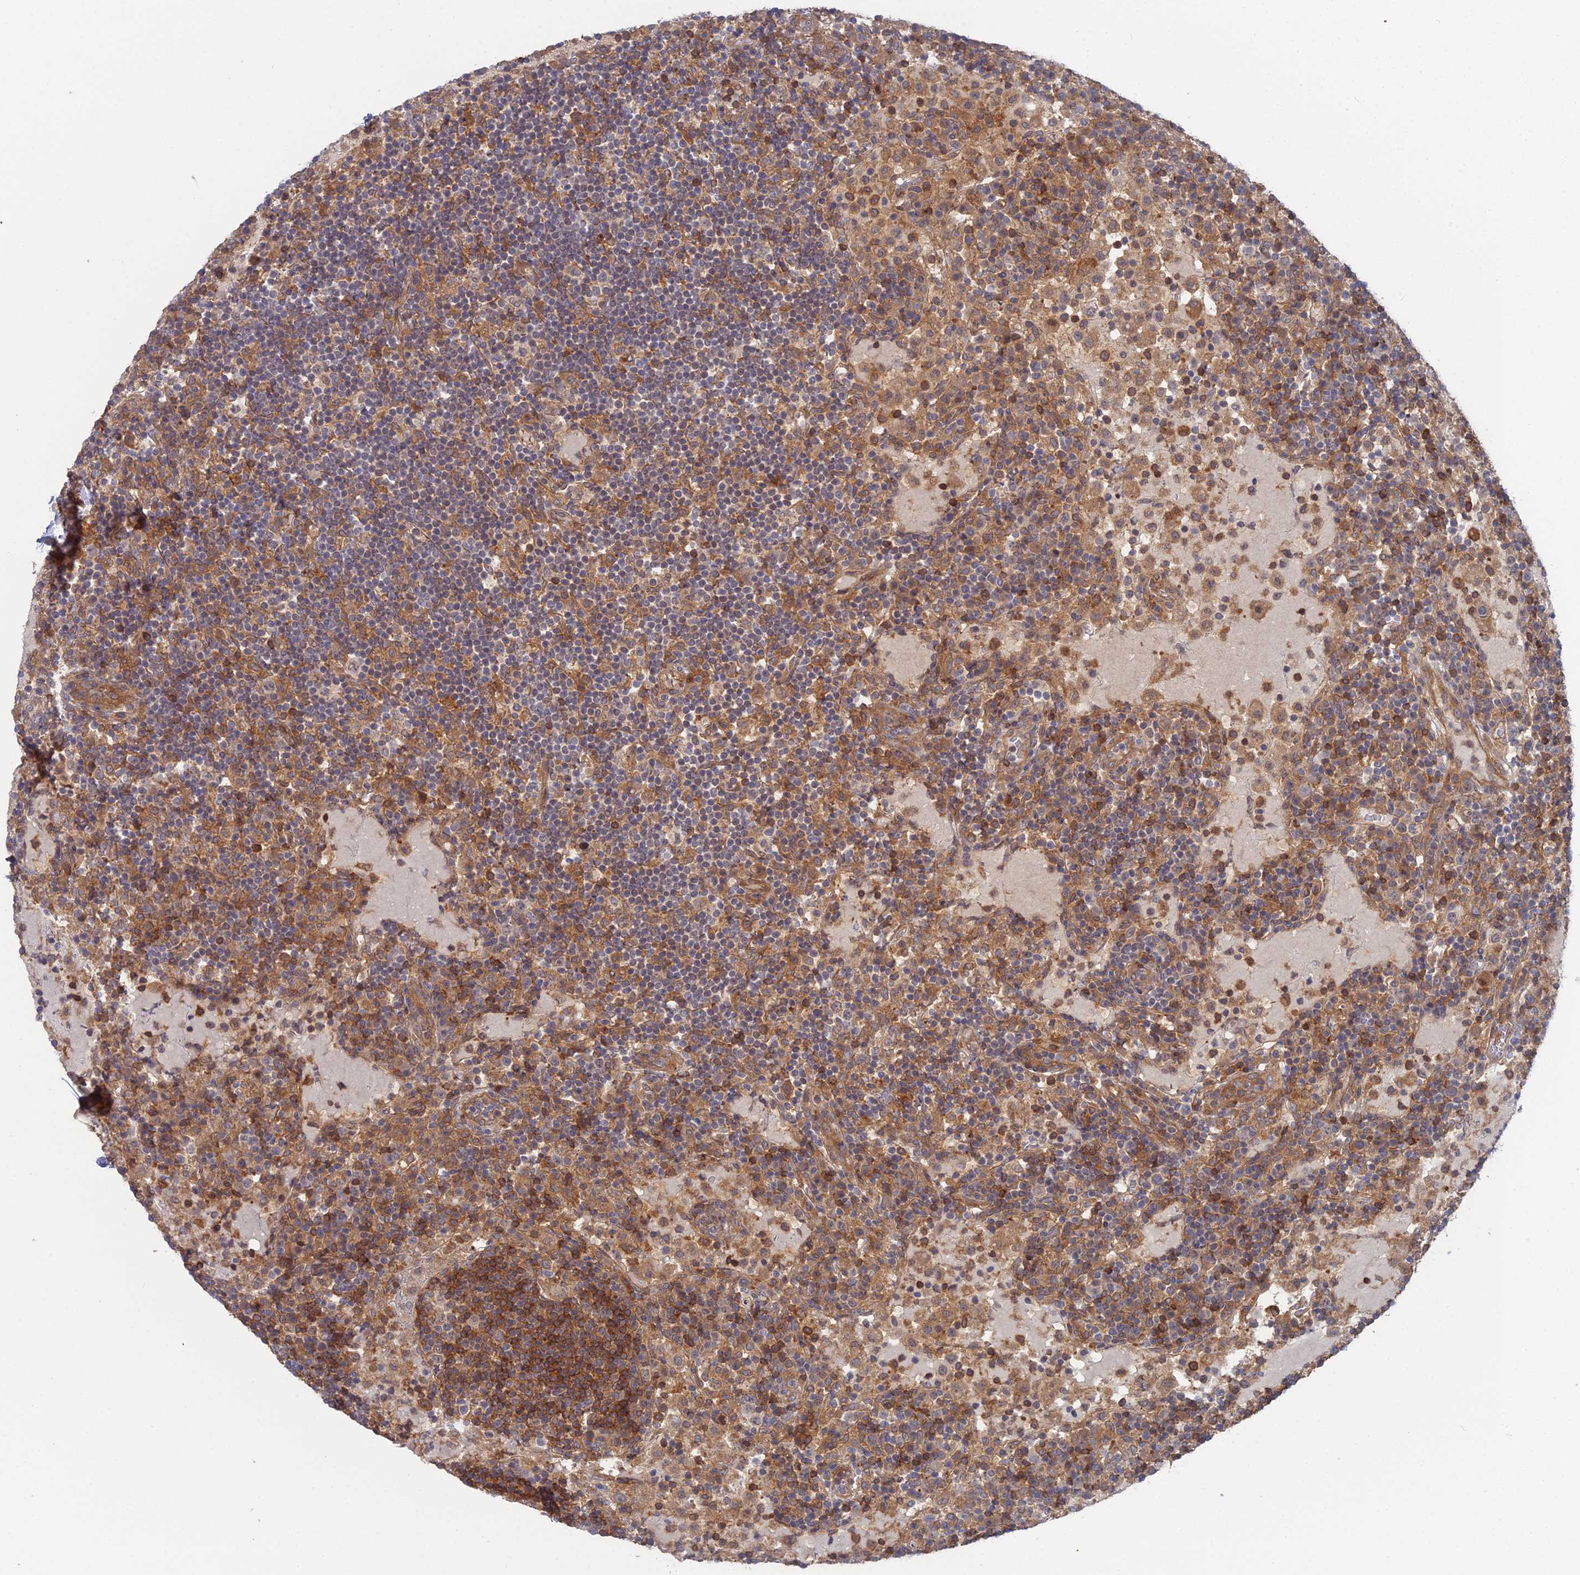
{"staining": {"intensity": "moderate", "quantity": "<25%", "location": "cytoplasmic/membranous"}, "tissue": "lymph node", "cell_type": "Non-germinal center cells", "image_type": "normal", "snomed": [{"axis": "morphology", "description": "Normal tissue, NOS"}, {"axis": "topography", "description": "Lymph node"}], "caption": "Immunohistochemical staining of normal human lymph node displays low levels of moderate cytoplasmic/membranous expression in approximately <25% of non-germinal center cells.", "gene": "ABHD1", "patient": {"sex": "female", "age": 53}}